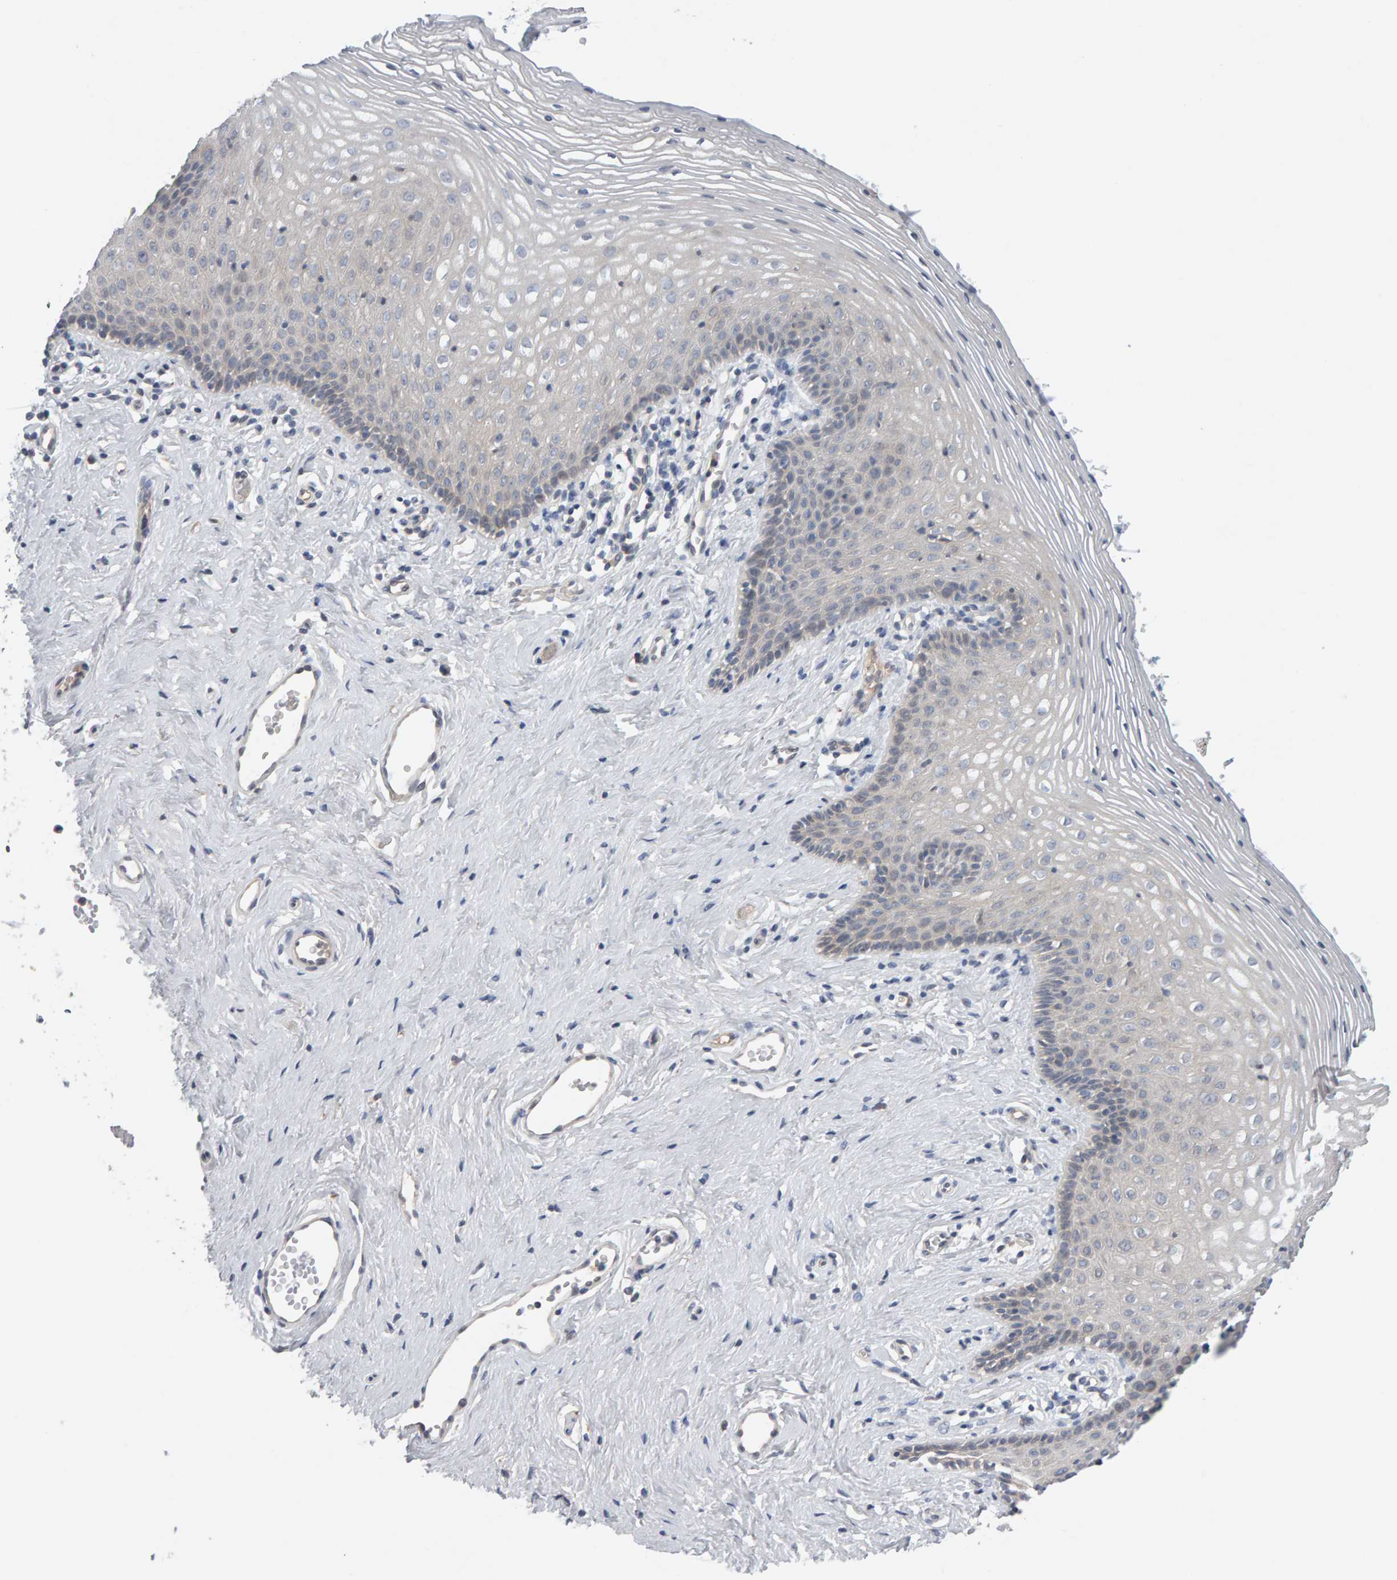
{"staining": {"intensity": "negative", "quantity": "none", "location": "none"}, "tissue": "vagina", "cell_type": "Squamous epithelial cells", "image_type": "normal", "snomed": [{"axis": "morphology", "description": "Normal tissue, NOS"}, {"axis": "topography", "description": "Vagina"}], "caption": "High magnification brightfield microscopy of unremarkable vagina stained with DAB (brown) and counterstained with hematoxylin (blue): squamous epithelial cells show no significant positivity. The staining is performed using DAB (3,3'-diaminobenzidine) brown chromogen with nuclei counter-stained in using hematoxylin.", "gene": "GFUS", "patient": {"sex": "female", "age": 32}}